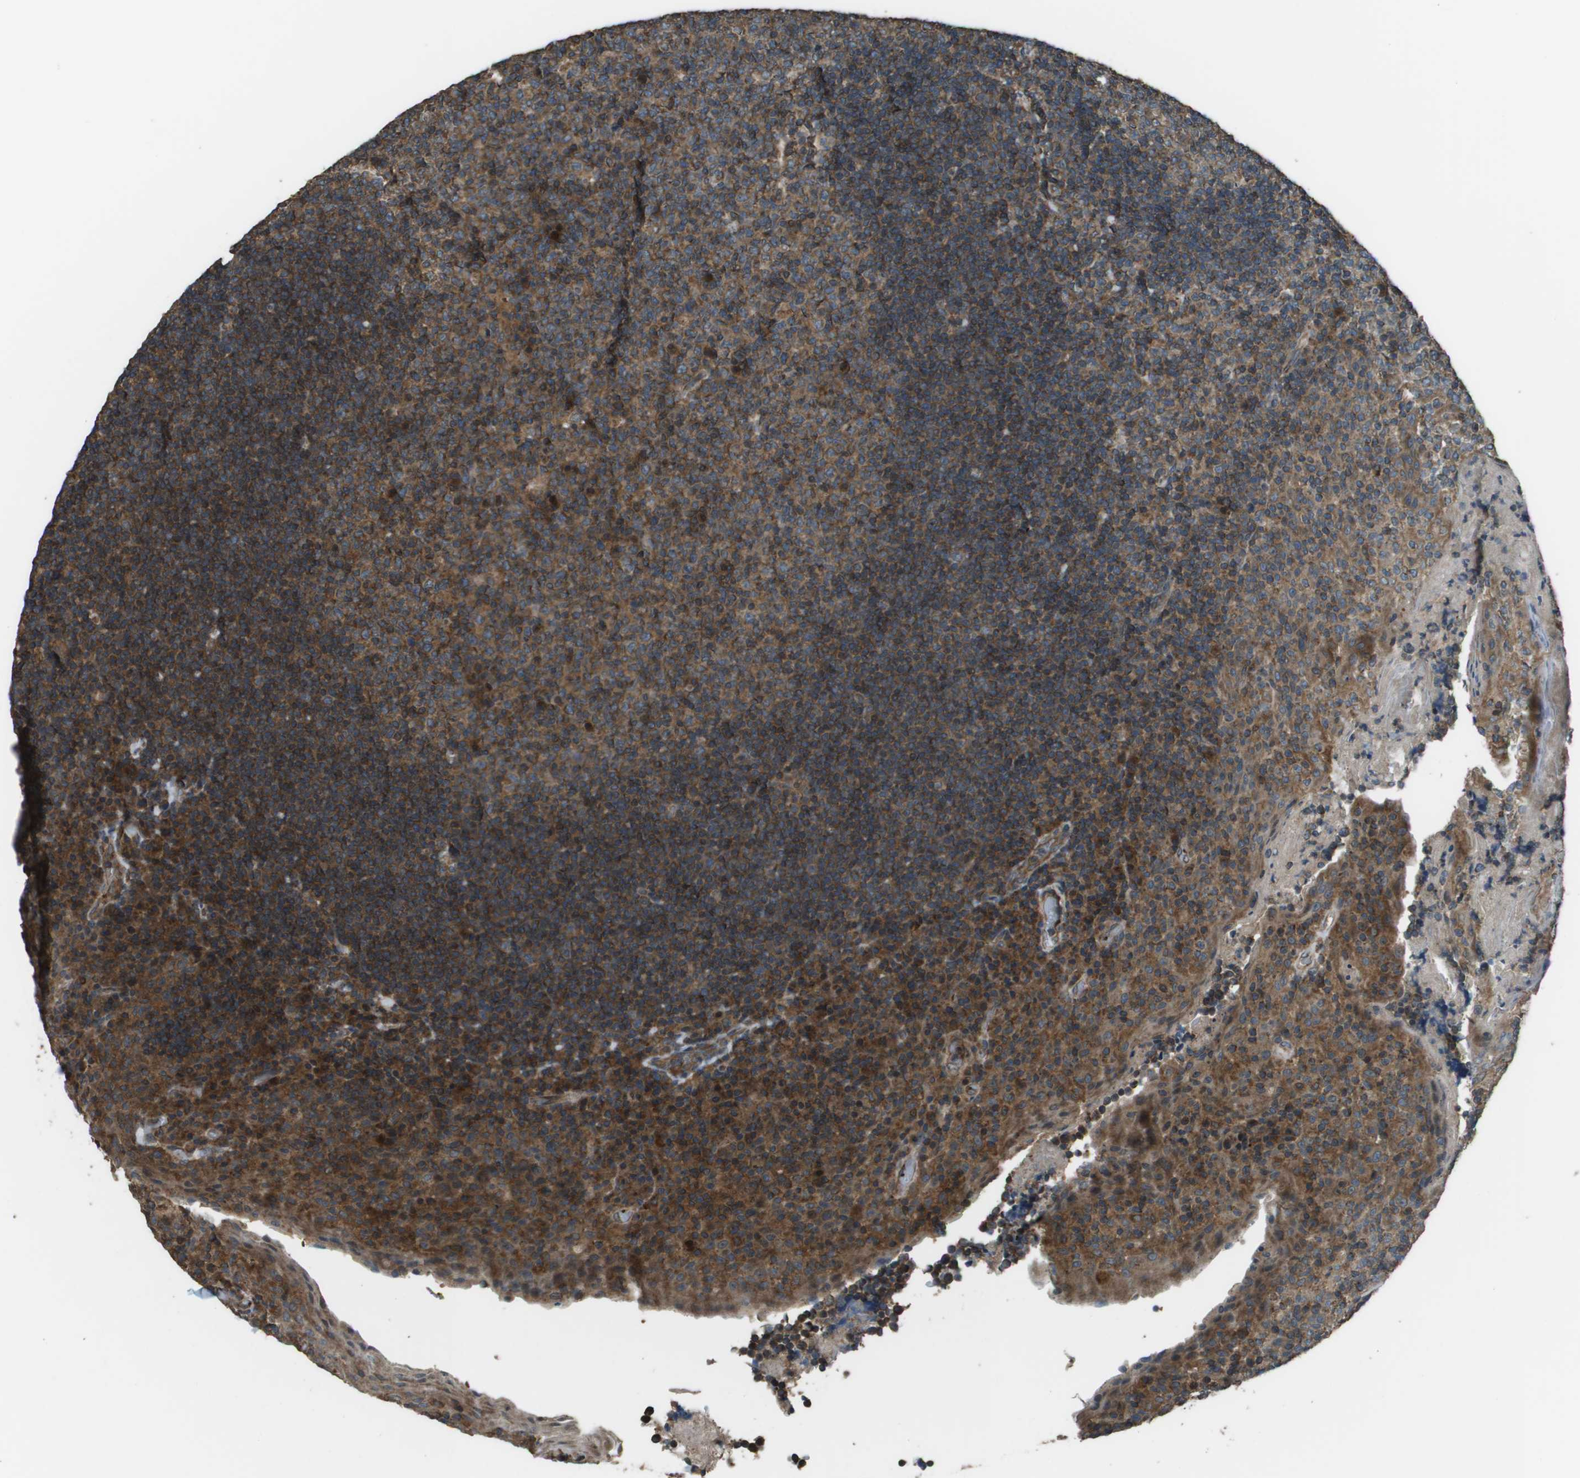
{"staining": {"intensity": "moderate", "quantity": ">75%", "location": "cytoplasmic/membranous"}, "tissue": "tonsil", "cell_type": "Germinal center cells", "image_type": "normal", "snomed": [{"axis": "morphology", "description": "Normal tissue, NOS"}, {"axis": "topography", "description": "Tonsil"}], "caption": "Protein staining by IHC shows moderate cytoplasmic/membranous expression in approximately >75% of germinal center cells in normal tonsil. Ihc stains the protein in brown and the nuclei are stained blue.", "gene": "PLPBP", "patient": {"sex": "male", "age": 17}}